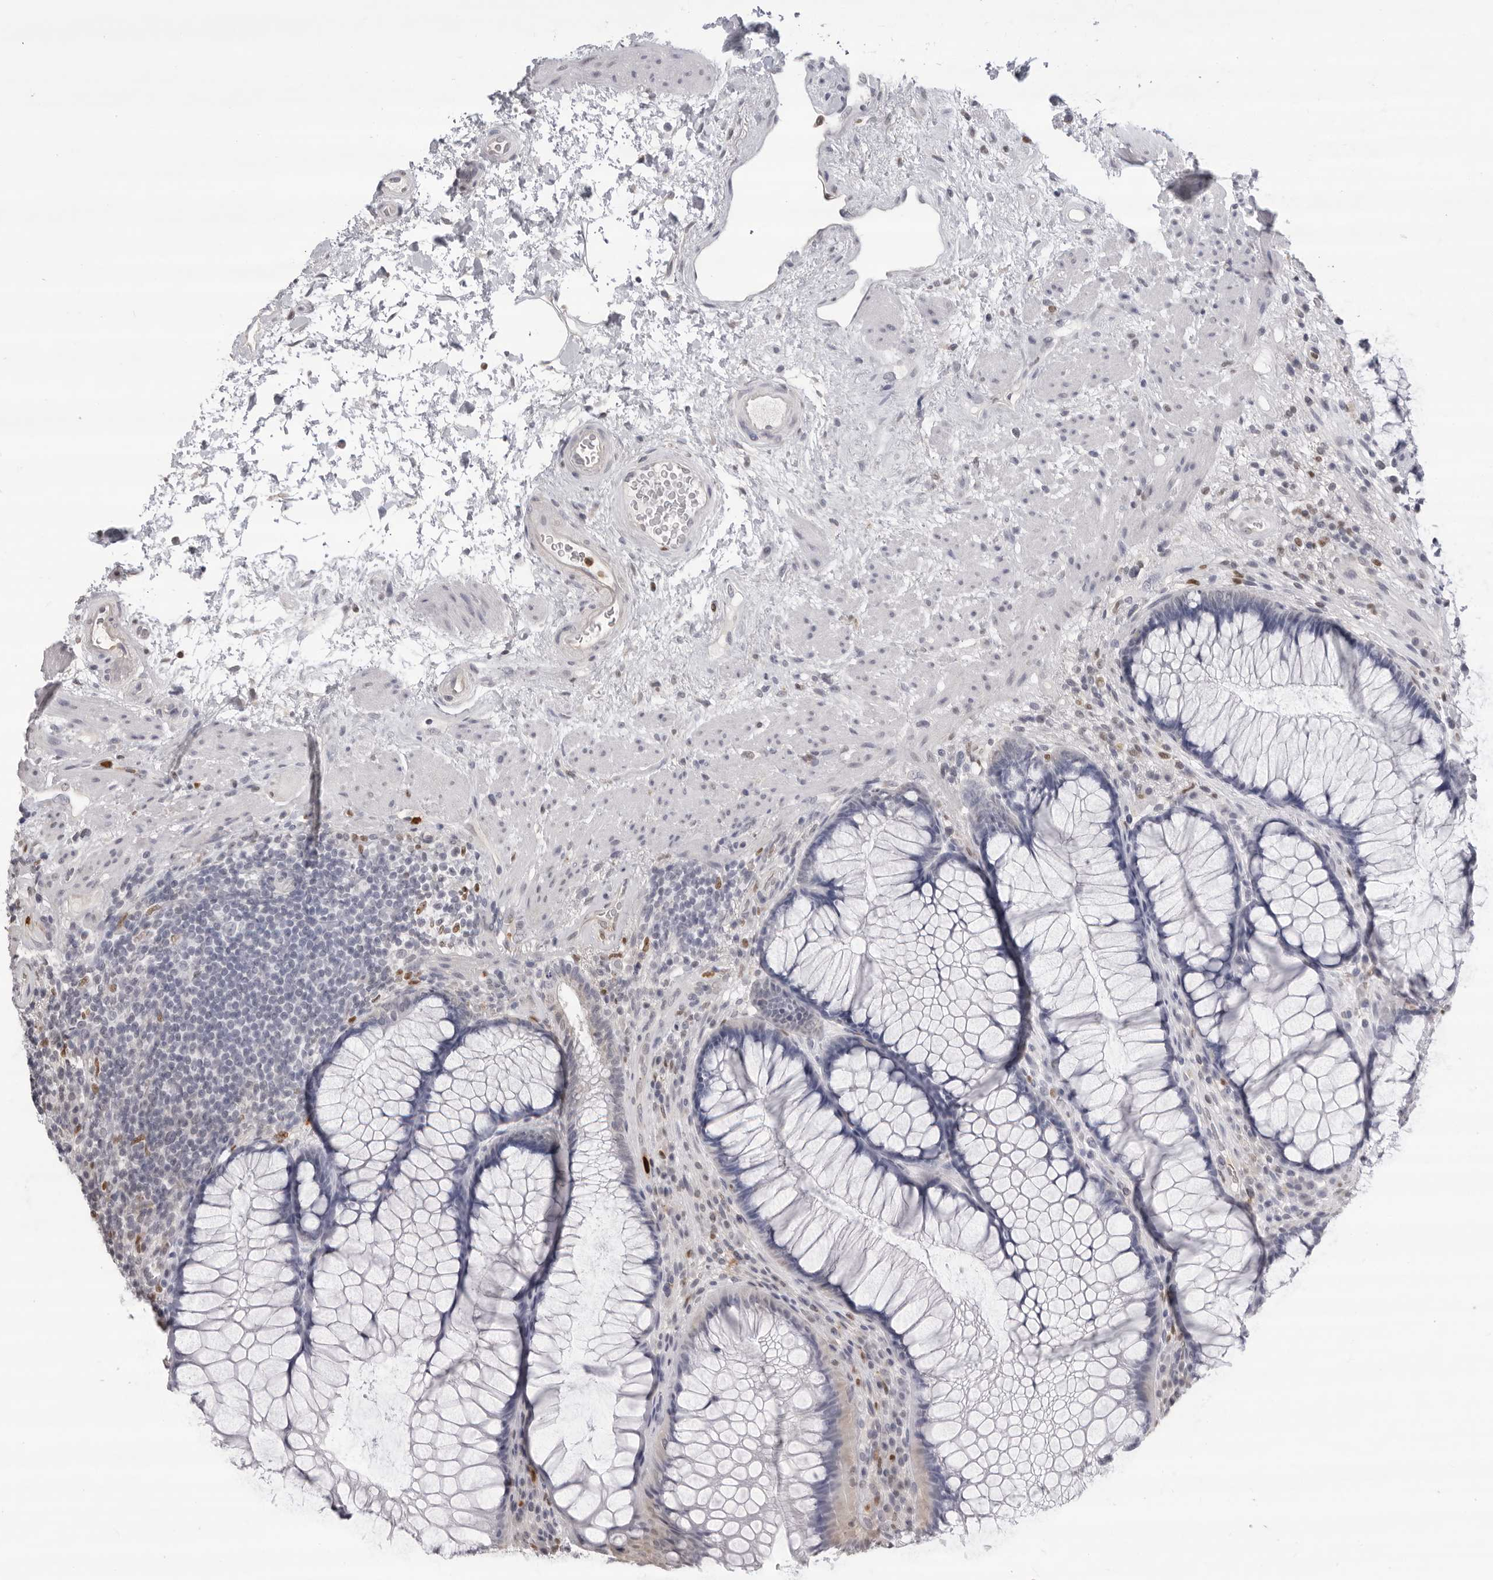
{"staining": {"intensity": "negative", "quantity": "none", "location": "none"}, "tissue": "rectum", "cell_type": "Glandular cells", "image_type": "normal", "snomed": [{"axis": "morphology", "description": "Normal tissue, NOS"}, {"axis": "topography", "description": "Rectum"}], "caption": "This is an immunohistochemistry (IHC) micrograph of benign human rectum. There is no positivity in glandular cells.", "gene": "IL31", "patient": {"sex": "male", "age": 51}}